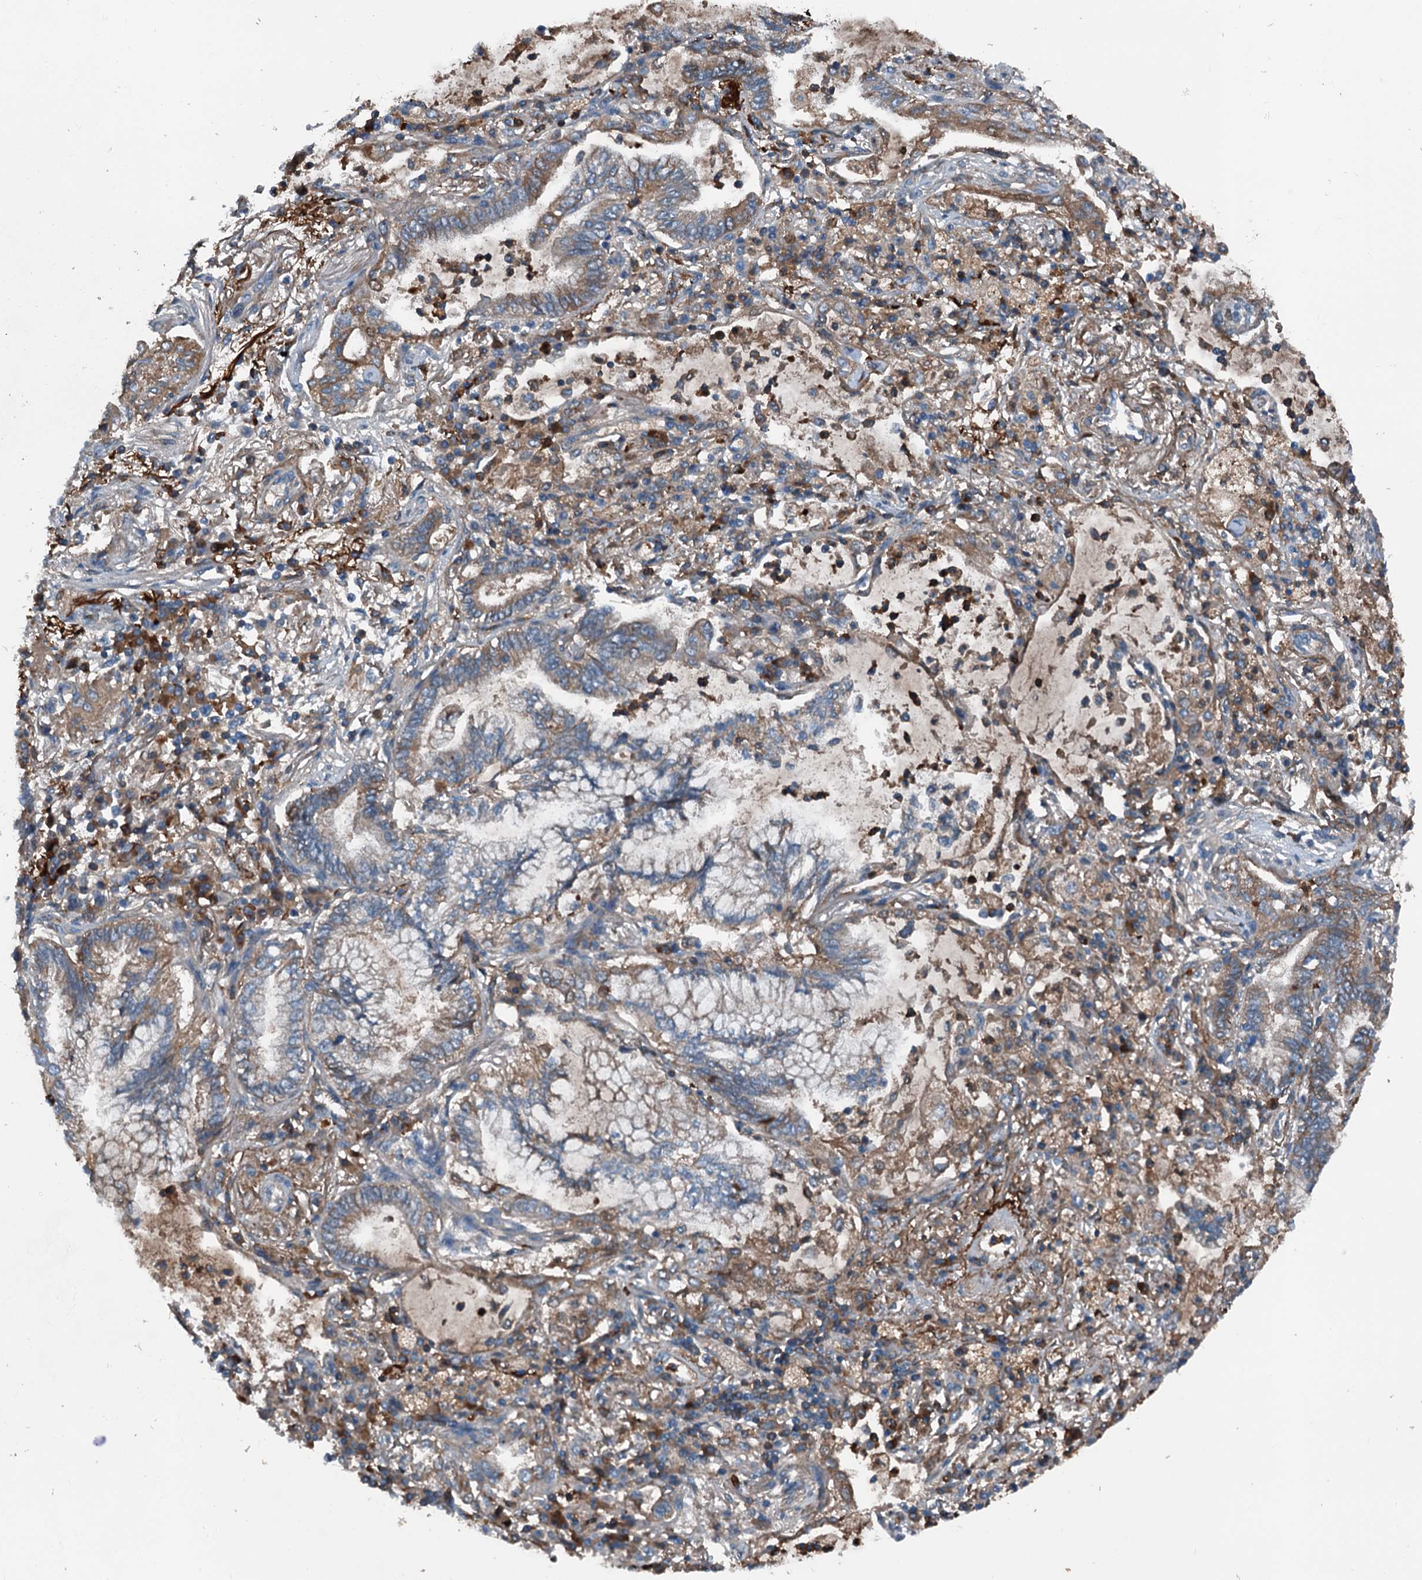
{"staining": {"intensity": "weak", "quantity": "25%-75%", "location": "cytoplasmic/membranous"}, "tissue": "lung cancer", "cell_type": "Tumor cells", "image_type": "cancer", "snomed": [{"axis": "morphology", "description": "Adenocarcinoma, NOS"}, {"axis": "topography", "description": "Lung"}], "caption": "A brown stain shows weak cytoplasmic/membranous expression of a protein in adenocarcinoma (lung) tumor cells.", "gene": "PDSS1", "patient": {"sex": "female", "age": 70}}